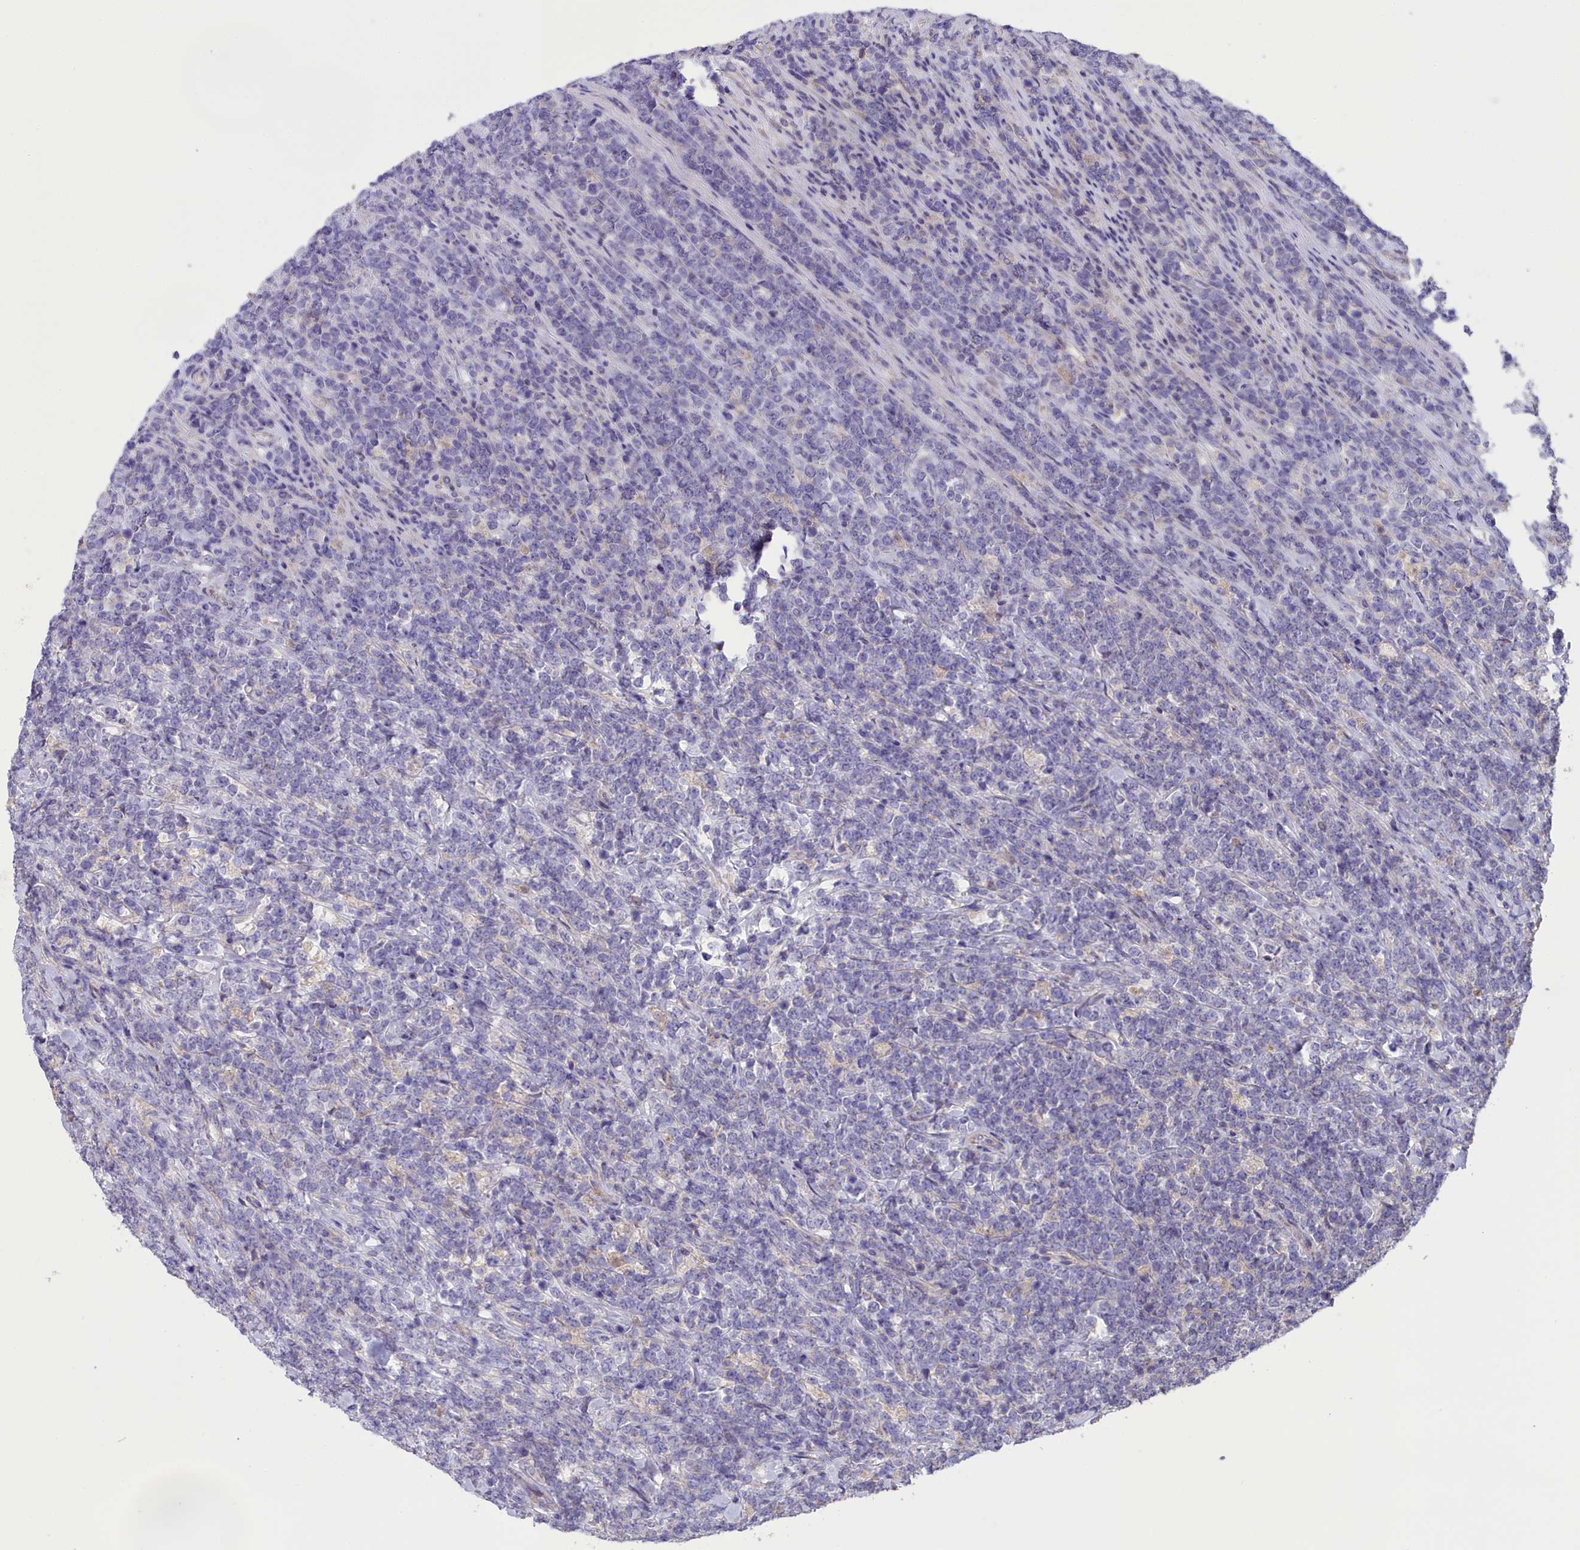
{"staining": {"intensity": "negative", "quantity": "none", "location": "none"}, "tissue": "lymphoma", "cell_type": "Tumor cells", "image_type": "cancer", "snomed": [{"axis": "morphology", "description": "Malignant lymphoma, non-Hodgkin's type, High grade"}, {"axis": "topography", "description": "Small intestine"}], "caption": "DAB immunohistochemical staining of human lymphoma exhibits no significant staining in tumor cells. (Brightfield microscopy of DAB (3,3'-diaminobenzidine) immunohistochemistry at high magnification).", "gene": "CYP2U1", "patient": {"sex": "male", "age": 8}}